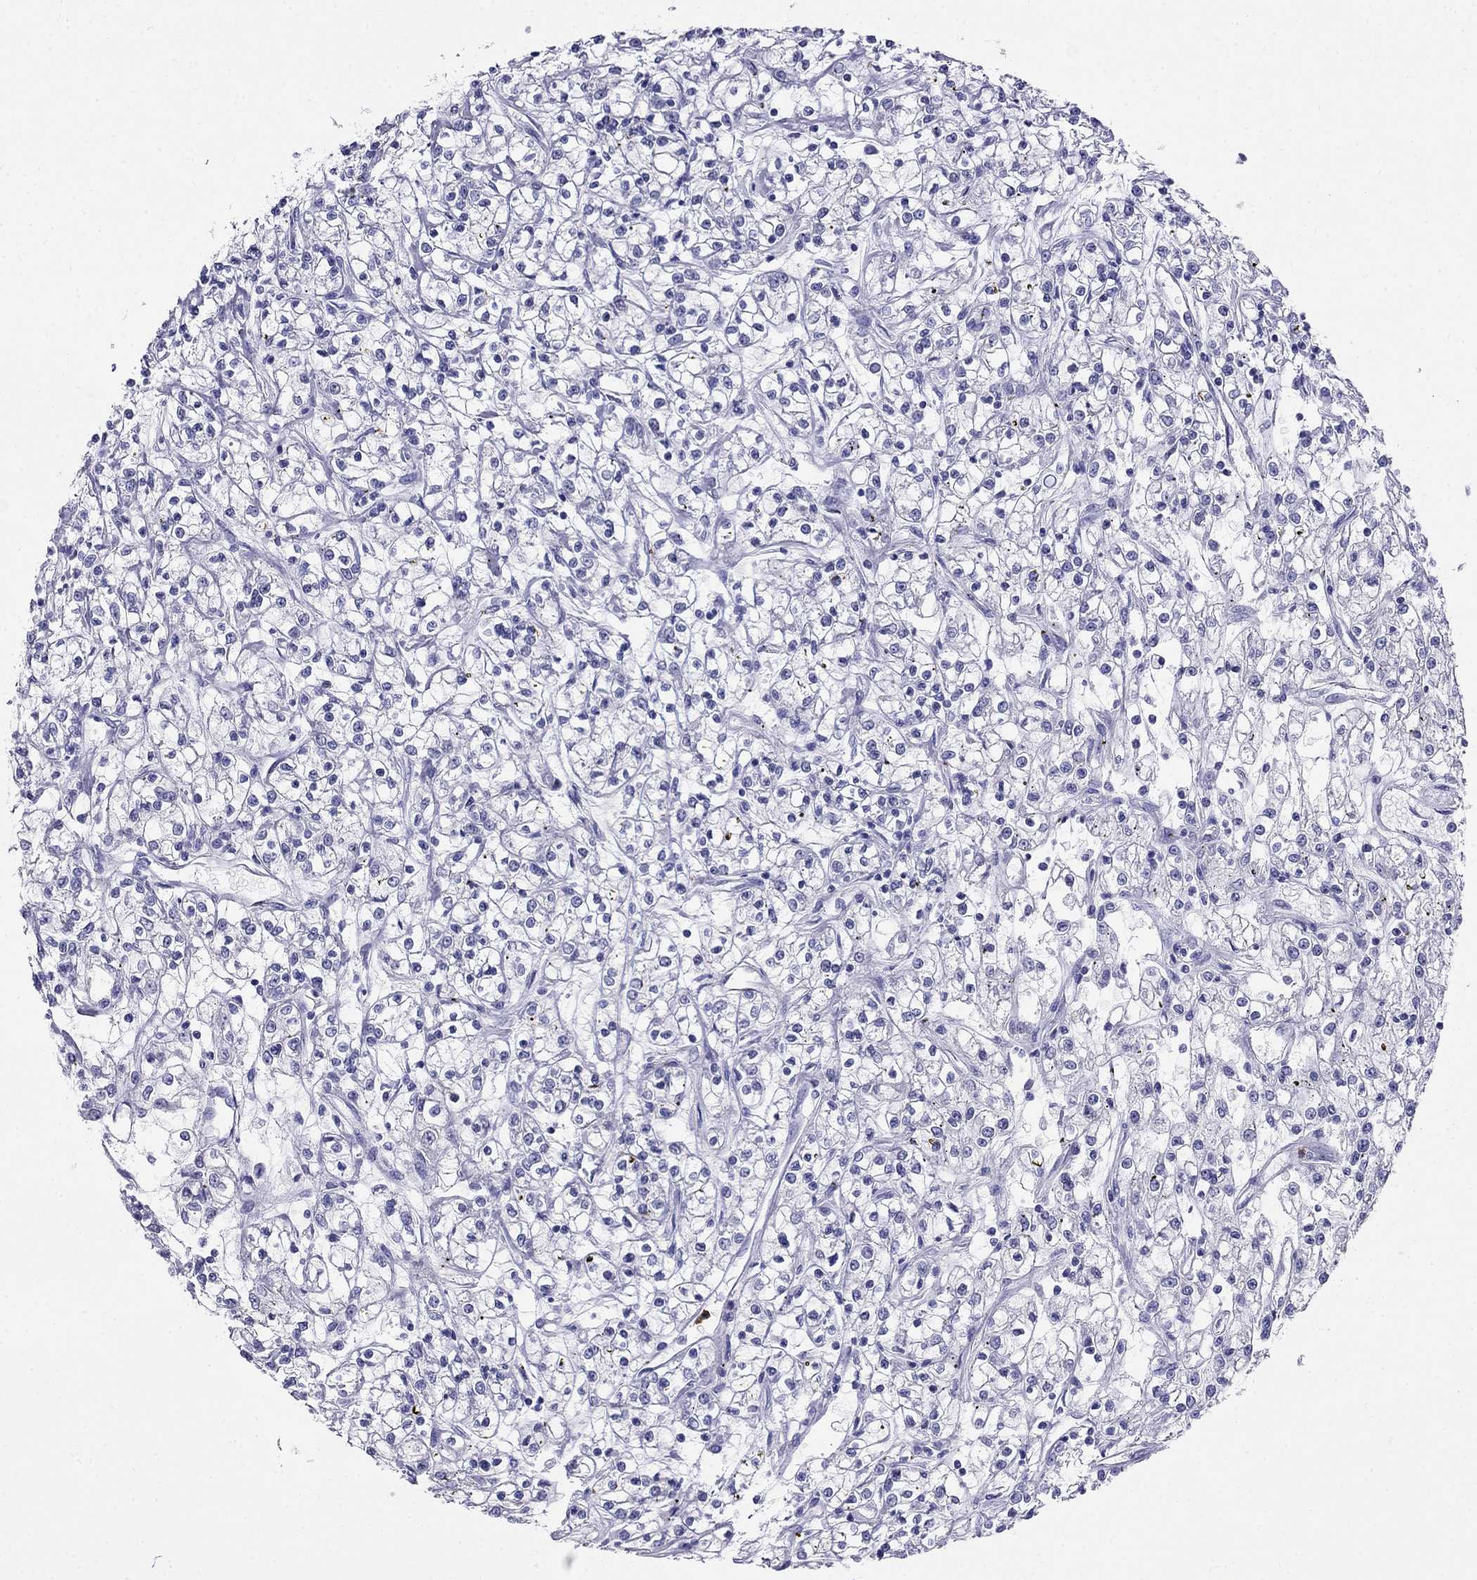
{"staining": {"intensity": "negative", "quantity": "none", "location": "none"}, "tissue": "renal cancer", "cell_type": "Tumor cells", "image_type": "cancer", "snomed": [{"axis": "morphology", "description": "Adenocarcinoma, NOS"}, {"axis": "topography", "description": "Kidney"}], "caption": "High power microscopy histopathology image of an immunohistochemistry (IHC) histopathology image of renal adenocarcinoma, revealing no significant staining in tumor cells.", "gene": "PPP1R36", "patient": {"sex": "female", "age": 59}}